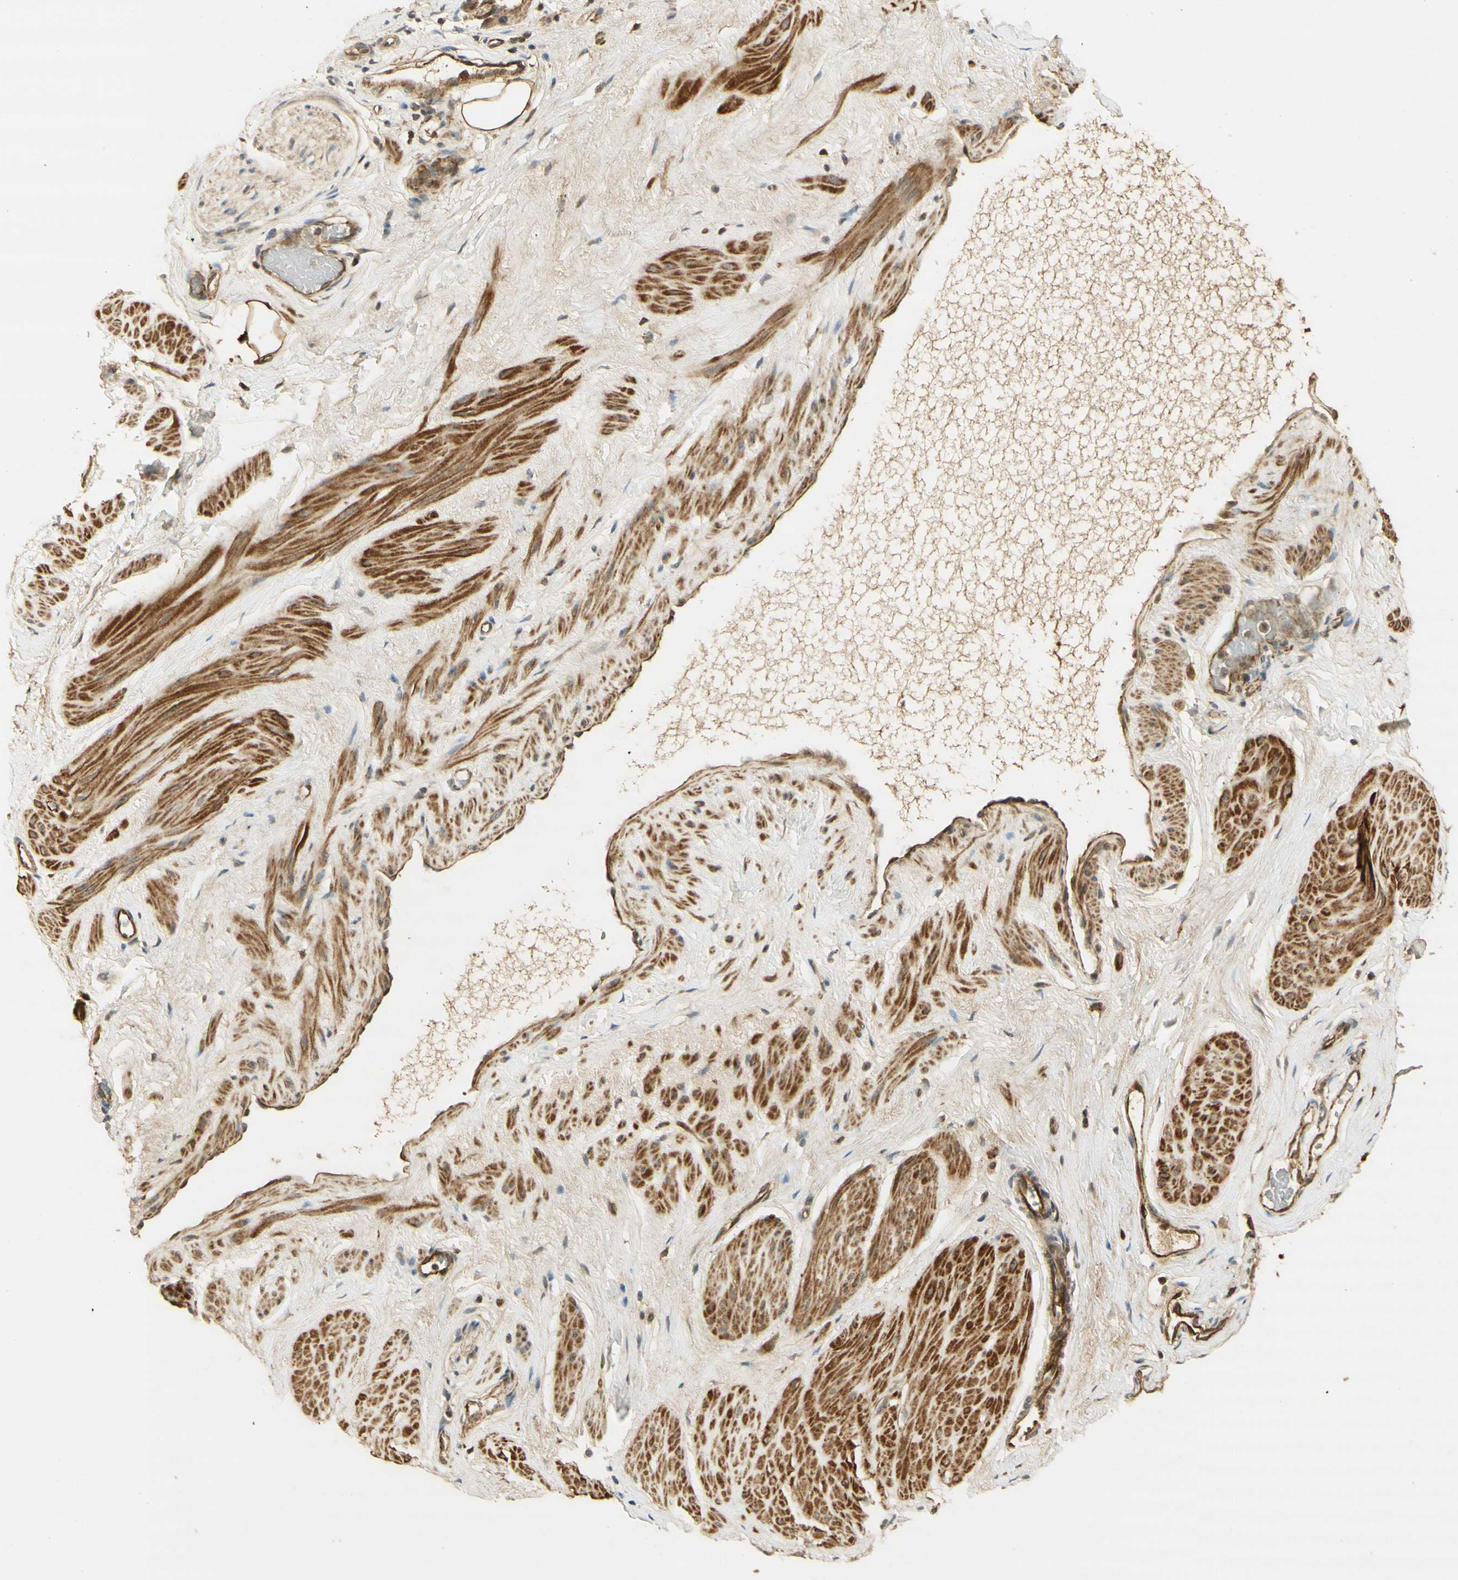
{"staining": {"intensity": "moderate", "quantity": ">75%", "location": "cytoplasmic/membranous"}, "tissue": "adipose tissue", "cell_type": "Adipocytes", "image_type": "normal", "snomed": [{"axis": "morphology", "description": "Normal tissue, NOS"}, {"axis": "topography", "description": "Soft tissue"}, {"axis": "topography", "description": "Vascular tissue"}], "caption": "Adipocytes show medium levels of moderate cytoplasmic/membranous positivity in approximately >75% of cells in normal adipose tissue.", "gene": "AGER", "patient": {"sex": "female", "age": 35}}